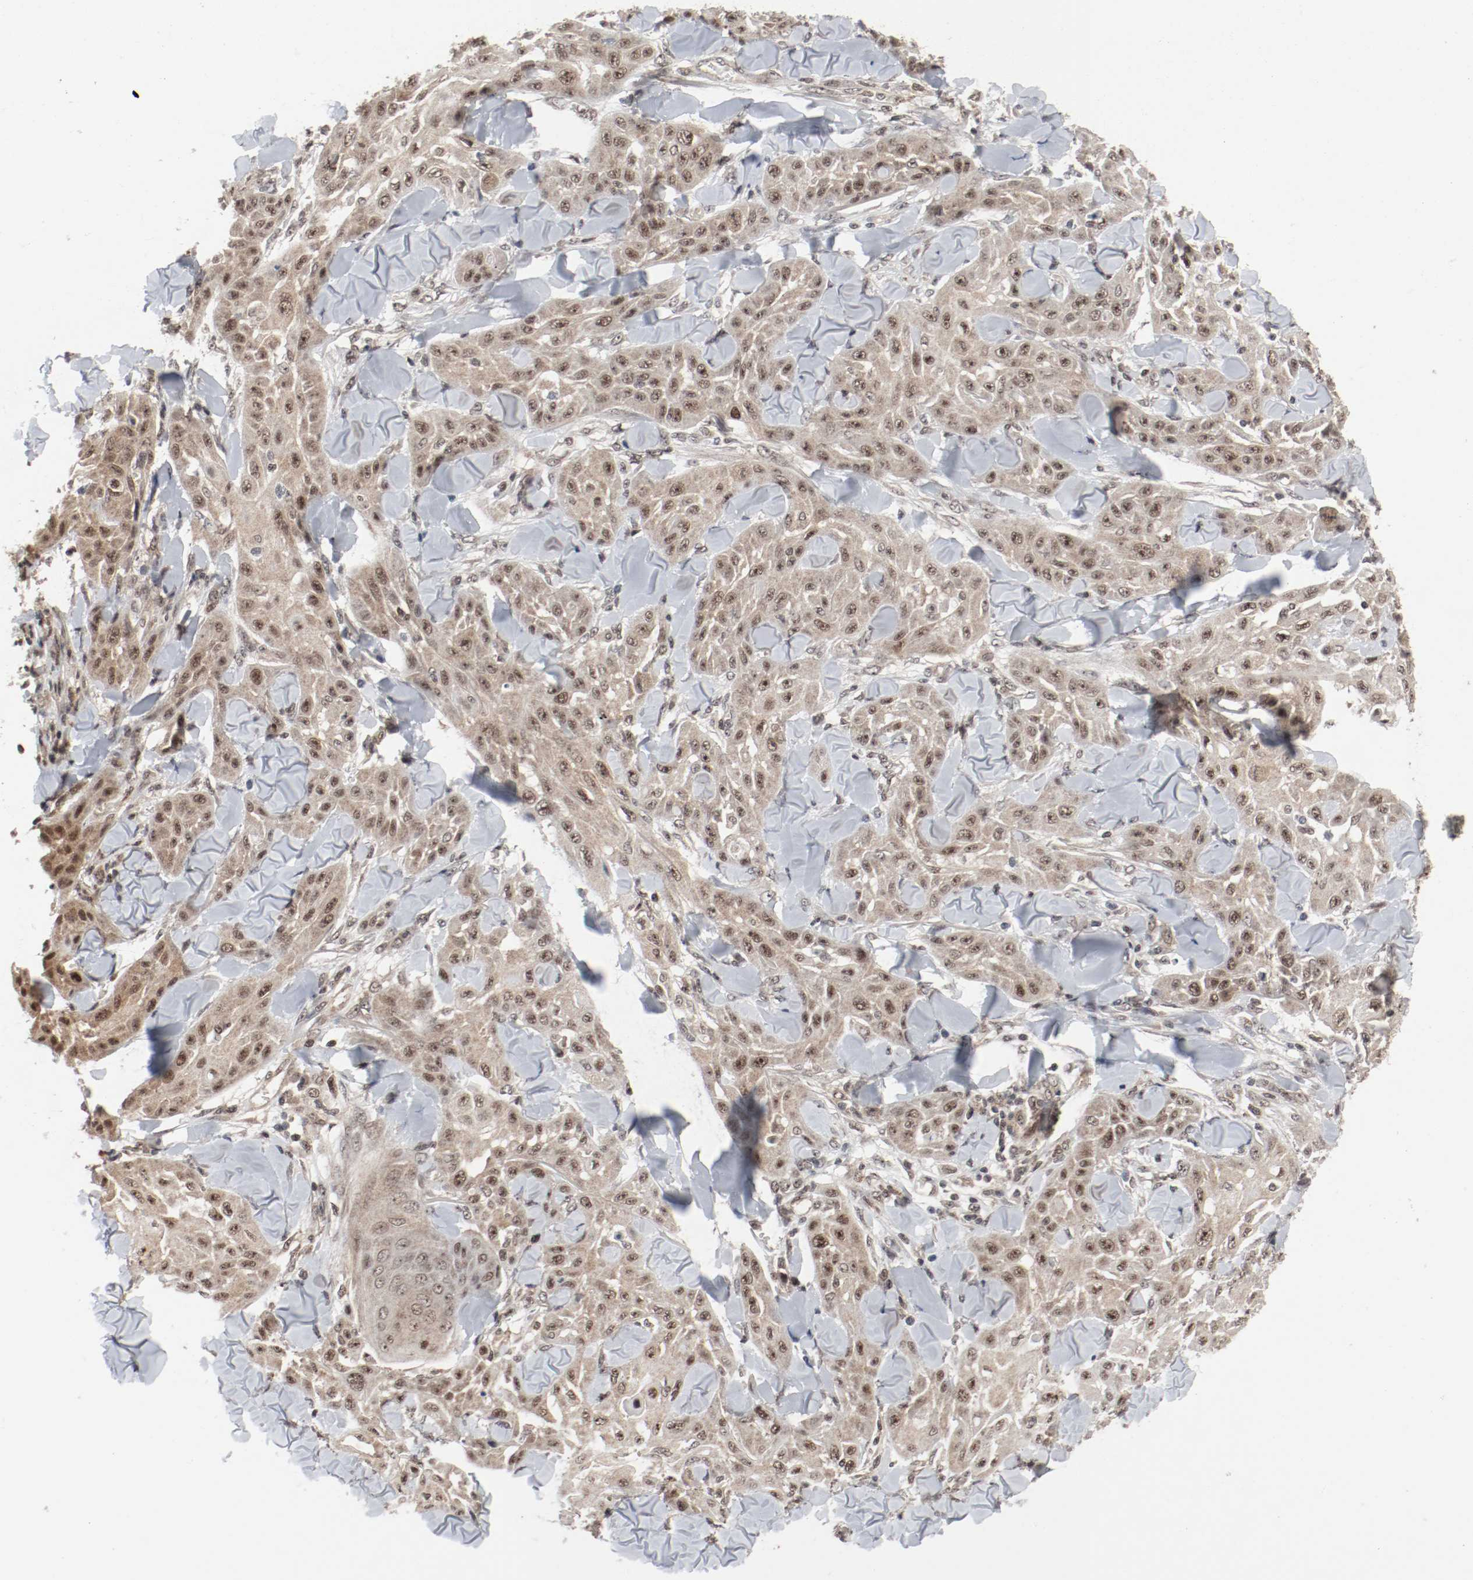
{"staining": {"intensity": "moderate", "quantity": ">75%", "location": "cytoplasmic/membranous,nuclear"}, "tissue": "skin cancer", "cell_type": "Tumor cells", "image_type": "cancer", "snomed": [{"axis": "morphology", "description": "Squamous cell carcinoma, NOS"}, {"axis": "topography", "description": "Skin"}], "caption": "Immunohistochemistry (DAB (3,3'-diaminobenzidine)) staining of squamous cell carcinoma (skin) demonstrates moderate cytoplasmic/membranous and nuclear protein expression in approximately >75% of tumor cells.", "gene": "CSNK2B", "patient": {"sex": "male", "age": 24}}